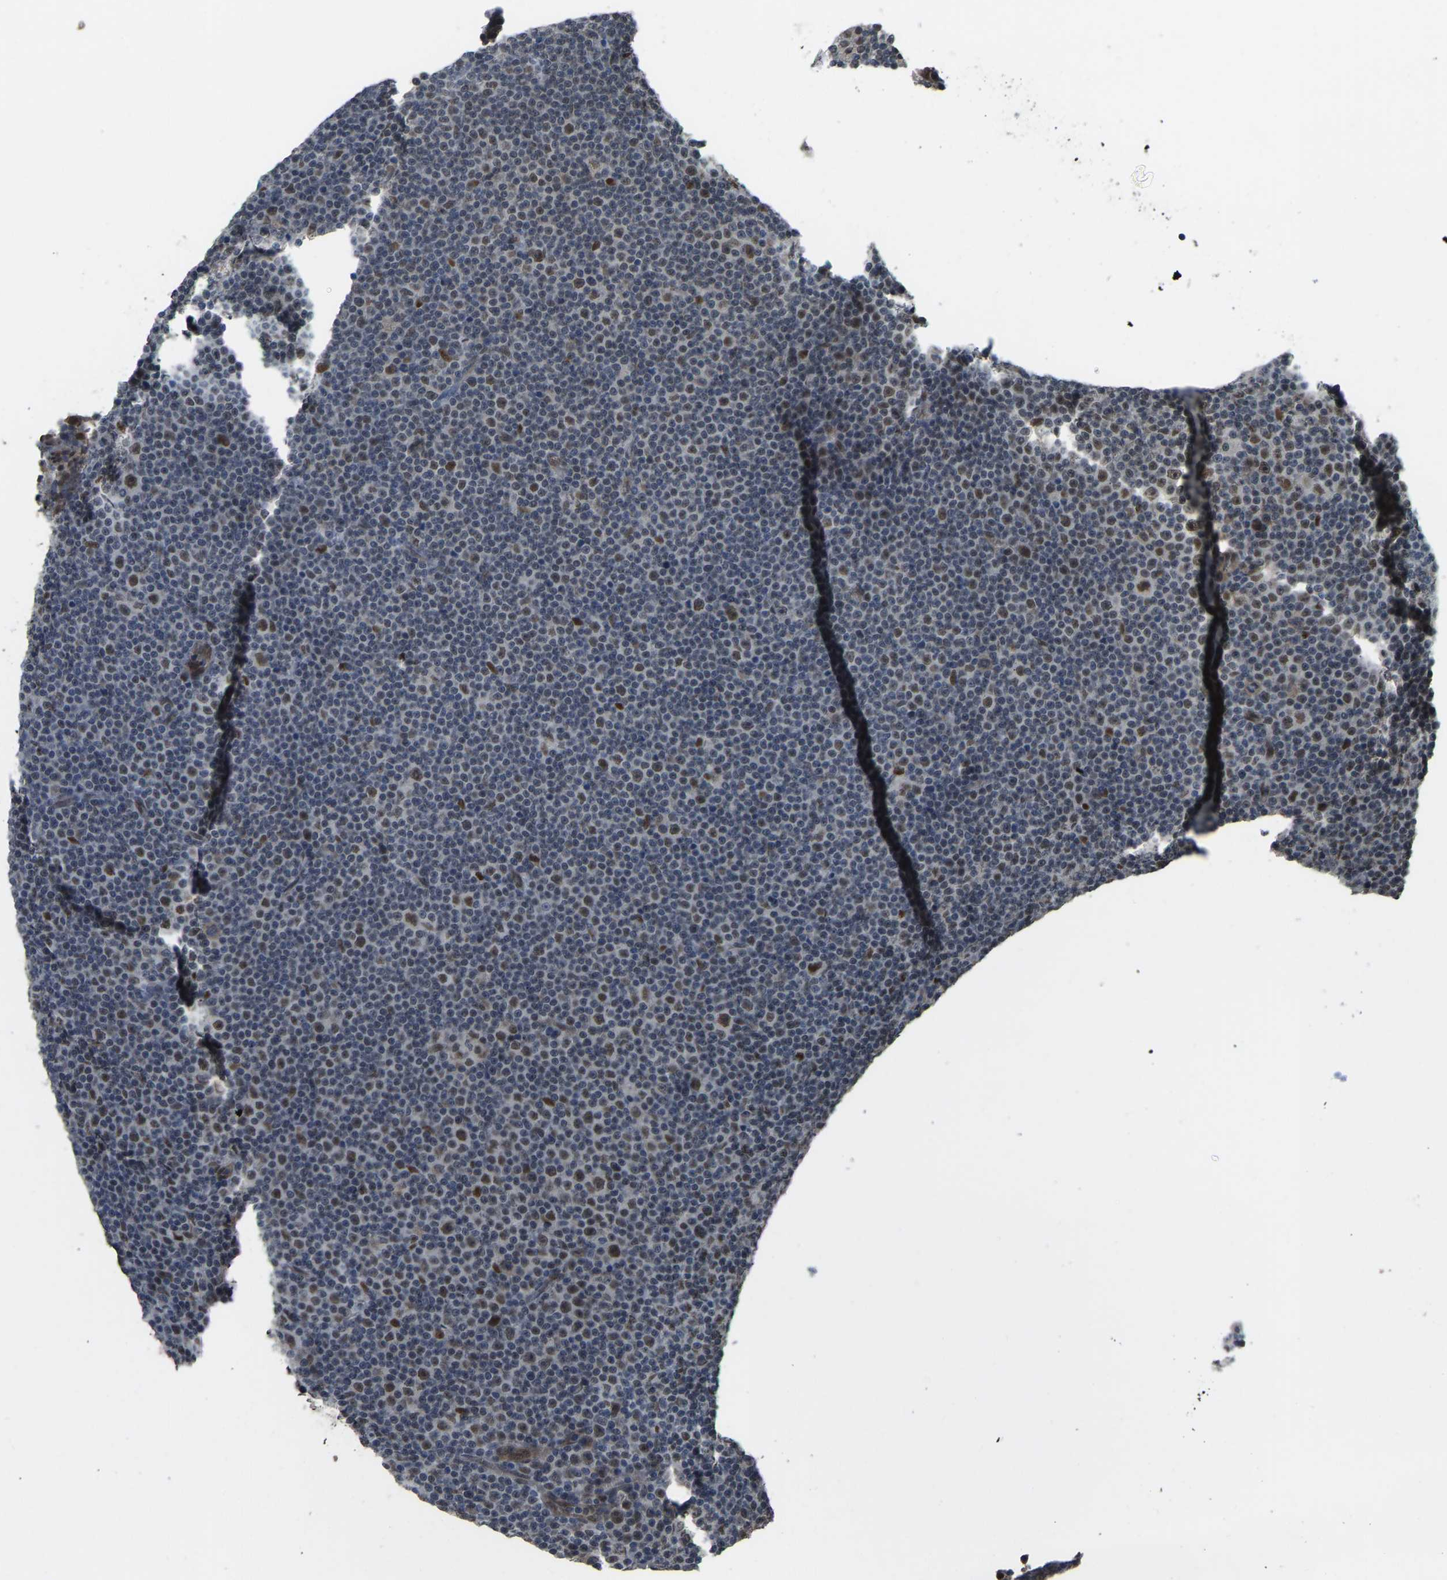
{"staining": {"intensity": "weak", "quantity": "<25%", "location": "nuclear"}, "tissue": "lymphoma", "cell_type": "Tumor cells", "image_type": "cancer", "snomed": [{"axis": "morphology", "description": "Malignant lymphoma, non-Hodgkin's type, Low grade"}, {"axis": "topography", "description": "Lymph node"}], "caption": "A histopathology image of lymphoma stained for a protein exhibits no brown staining in tumor cells. (Brightfield microscopy of DAB (3,3'-diaminobenzidine) immunohistochemistry (IHC) at high magnification).", "gene": "KPNA6", "patient": {"sex": "female", "age": 67}}